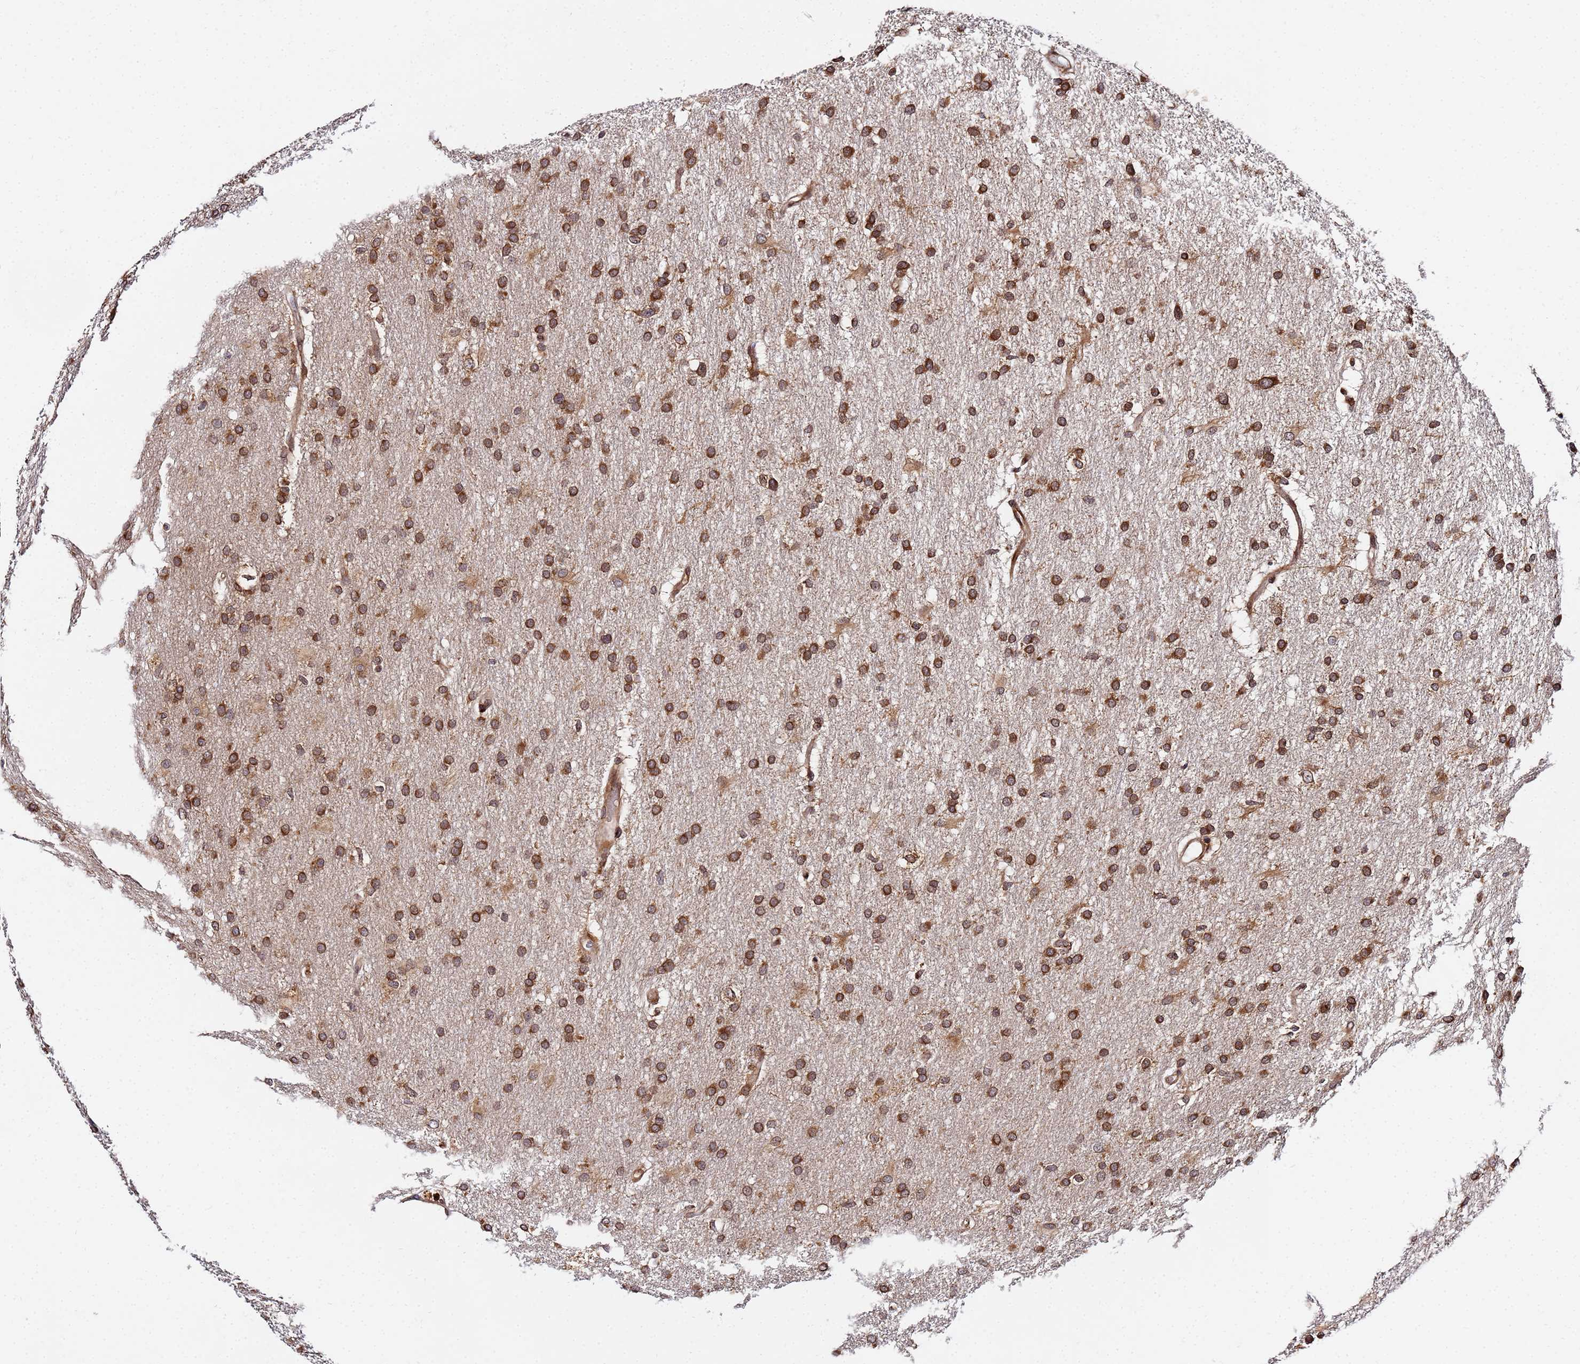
{"staining": {"intensity": "strong", "quantity": ">75%", "location": "cytoplasmic/membranous"}, "tissue": "glioma", "cell_type": "Tumor cells", "image_type": "cancer", "snomed": [{"axis": "morphology", "description": "Glioma, malignant, High grade"}, {"axis": "topography", "description": "Brain"}], "caption": "Immunohistochemistry (IHC) histopathology image of glioma stained for a protein (brown), which demonstrates high levels of strong cytoplasmic/membranous positivity in about >75% of tumor cells.", "gene": "UNC93B1", "patient": {"sex": "male", "age": 77}}